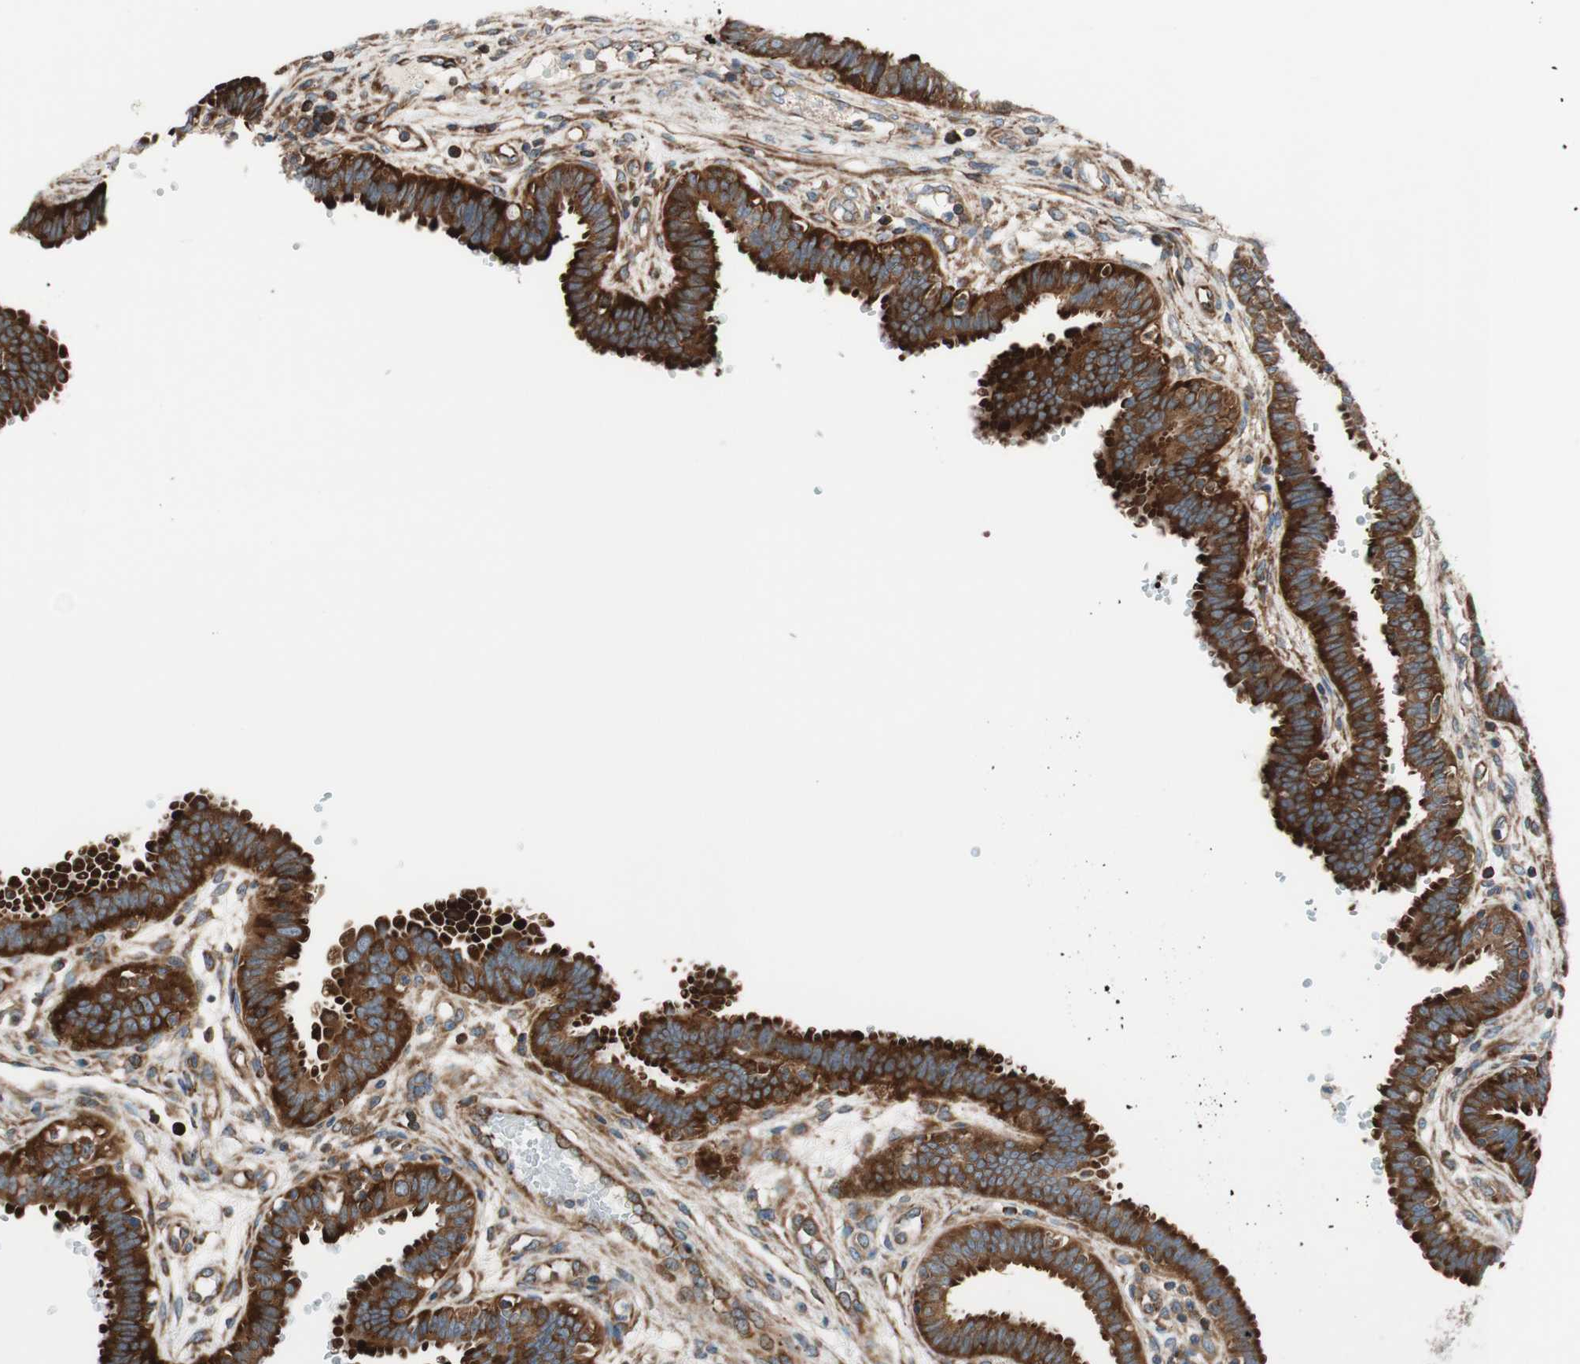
{"staining": {"intensity": "strong", "quantity": ">75%", "location": "cytoplasmic/membranous,nuclear"}, "tissue": "fallopian tube", "cell_type": "Glandular cells", "image_type": "normal", "snomed": [{"axis": "morphology", "description": "Normal tissue, NOS"}, {"axis": "topography", "description": "Fallopian tube"}], "caption": "Immunohistochemistry (IHC) image of normal fallopian tube: fallopian tube stained using IHC reveals high levels of strong protein expression localized specifically in the cytoplasmic/membranous,nuclear of glandular cells, appearing as a cytoplasmic/membranous,nuclear brown color.", "gene": "CCN4", "patient": {"sex": "female", "age": 32}}